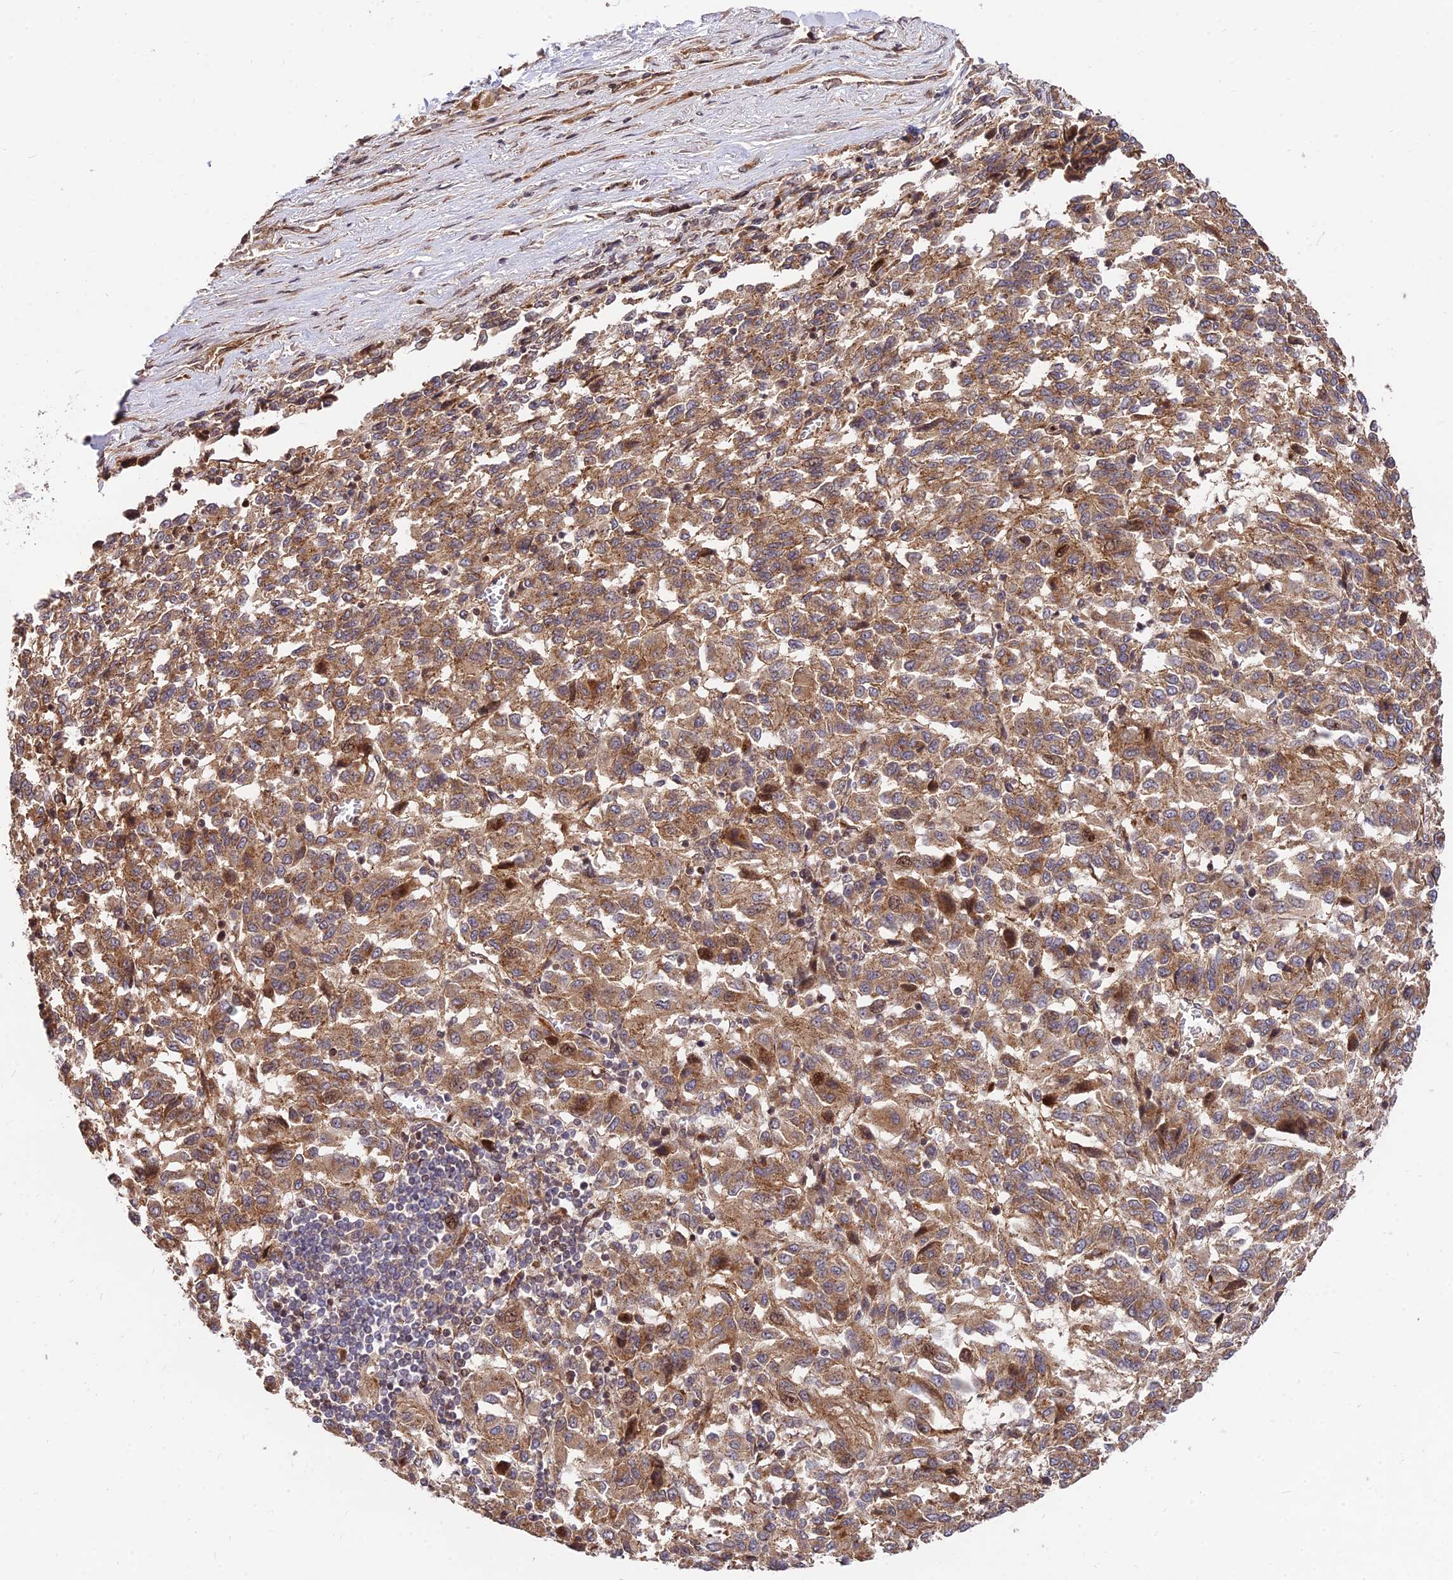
{"staining": {"intensity": "moderate", "quantity": ">75%", "location": "cytoplasmic/membranous"}, "tissue": "melanoma", "cell_type": "Tumor cells", "image_type": "cancer", "snomed": [{"axis": "morphology", "description": "Malignant melanoma, Metastatic site"}, {"axis": "topography", "description": "Lung"}], "caption": "The micrograph demonstrates staining of malignant melanoma (metastatic site), revealing moderate cytoplasmic/membranous protein expression (brown color) within tumor cells.", "gene": "SMG6", "patient": {"sex": "male", "age": 64}}